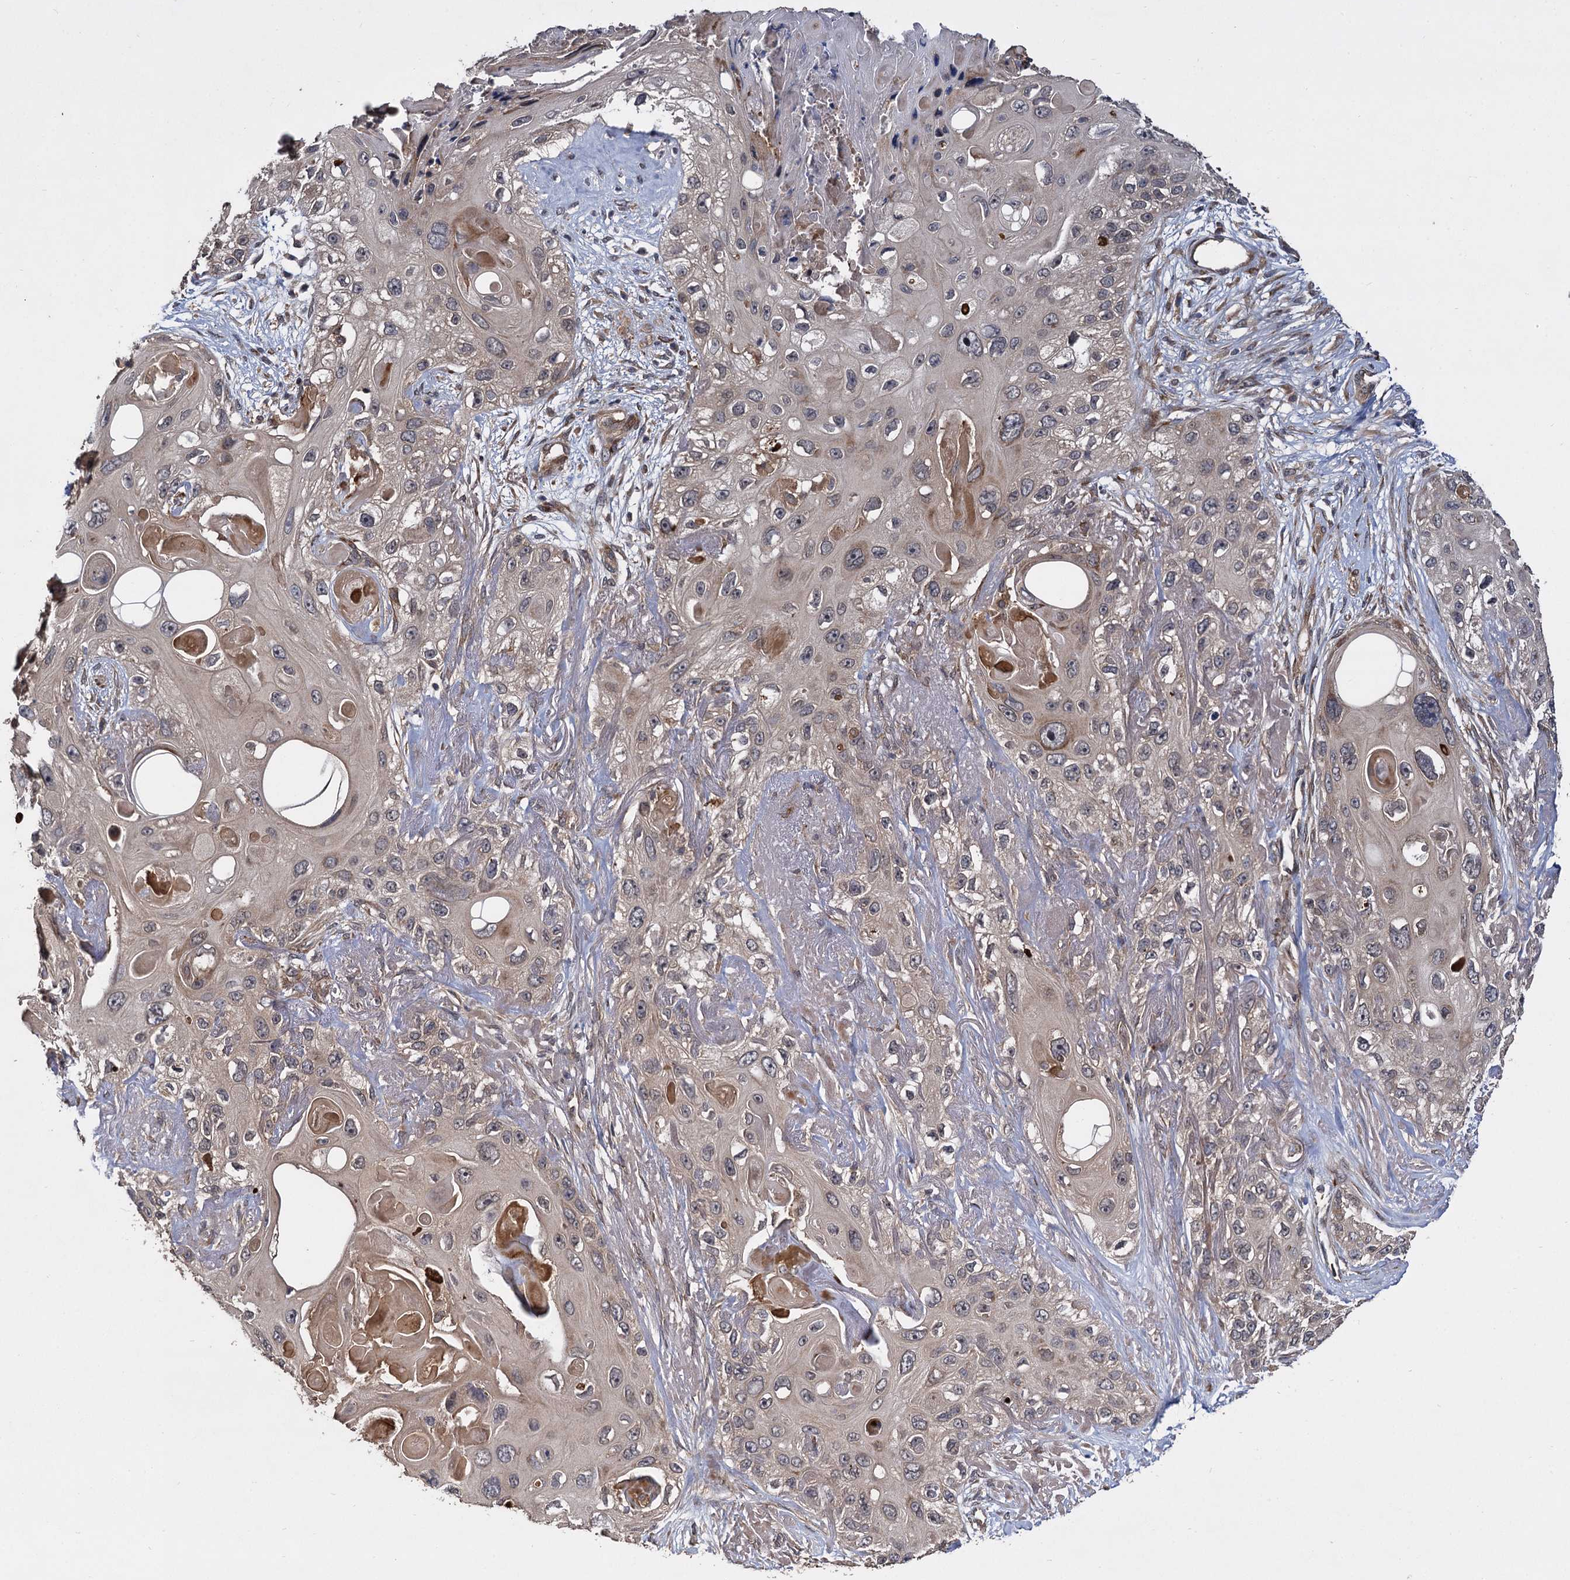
{"staining": {"intensity": "weak", "quantity": "25%-75%", "location": "cytoplasmic/membranous"}, "tissue": "skin cancer", "cell_type": "Tumor cells", "image_type": "cancer", "snomed": [{"axis": "morphology", "description": "Normal tissue, NOS"}, {"axis": "morphology", "description": "Squamous cell carcinoma, NOS"}, {"axis": "topography", "description": "Skin"}], "caption": "IHC photomicrograph of skin squamous cell carcinoma stained for a protein (brown), which reveals low levels of weak cytoplasmic/membranous expression in approximately 25%-75% of tumor cells.", "gene": "INPPL1", "patient": {"sex": "male", "age": 72}}